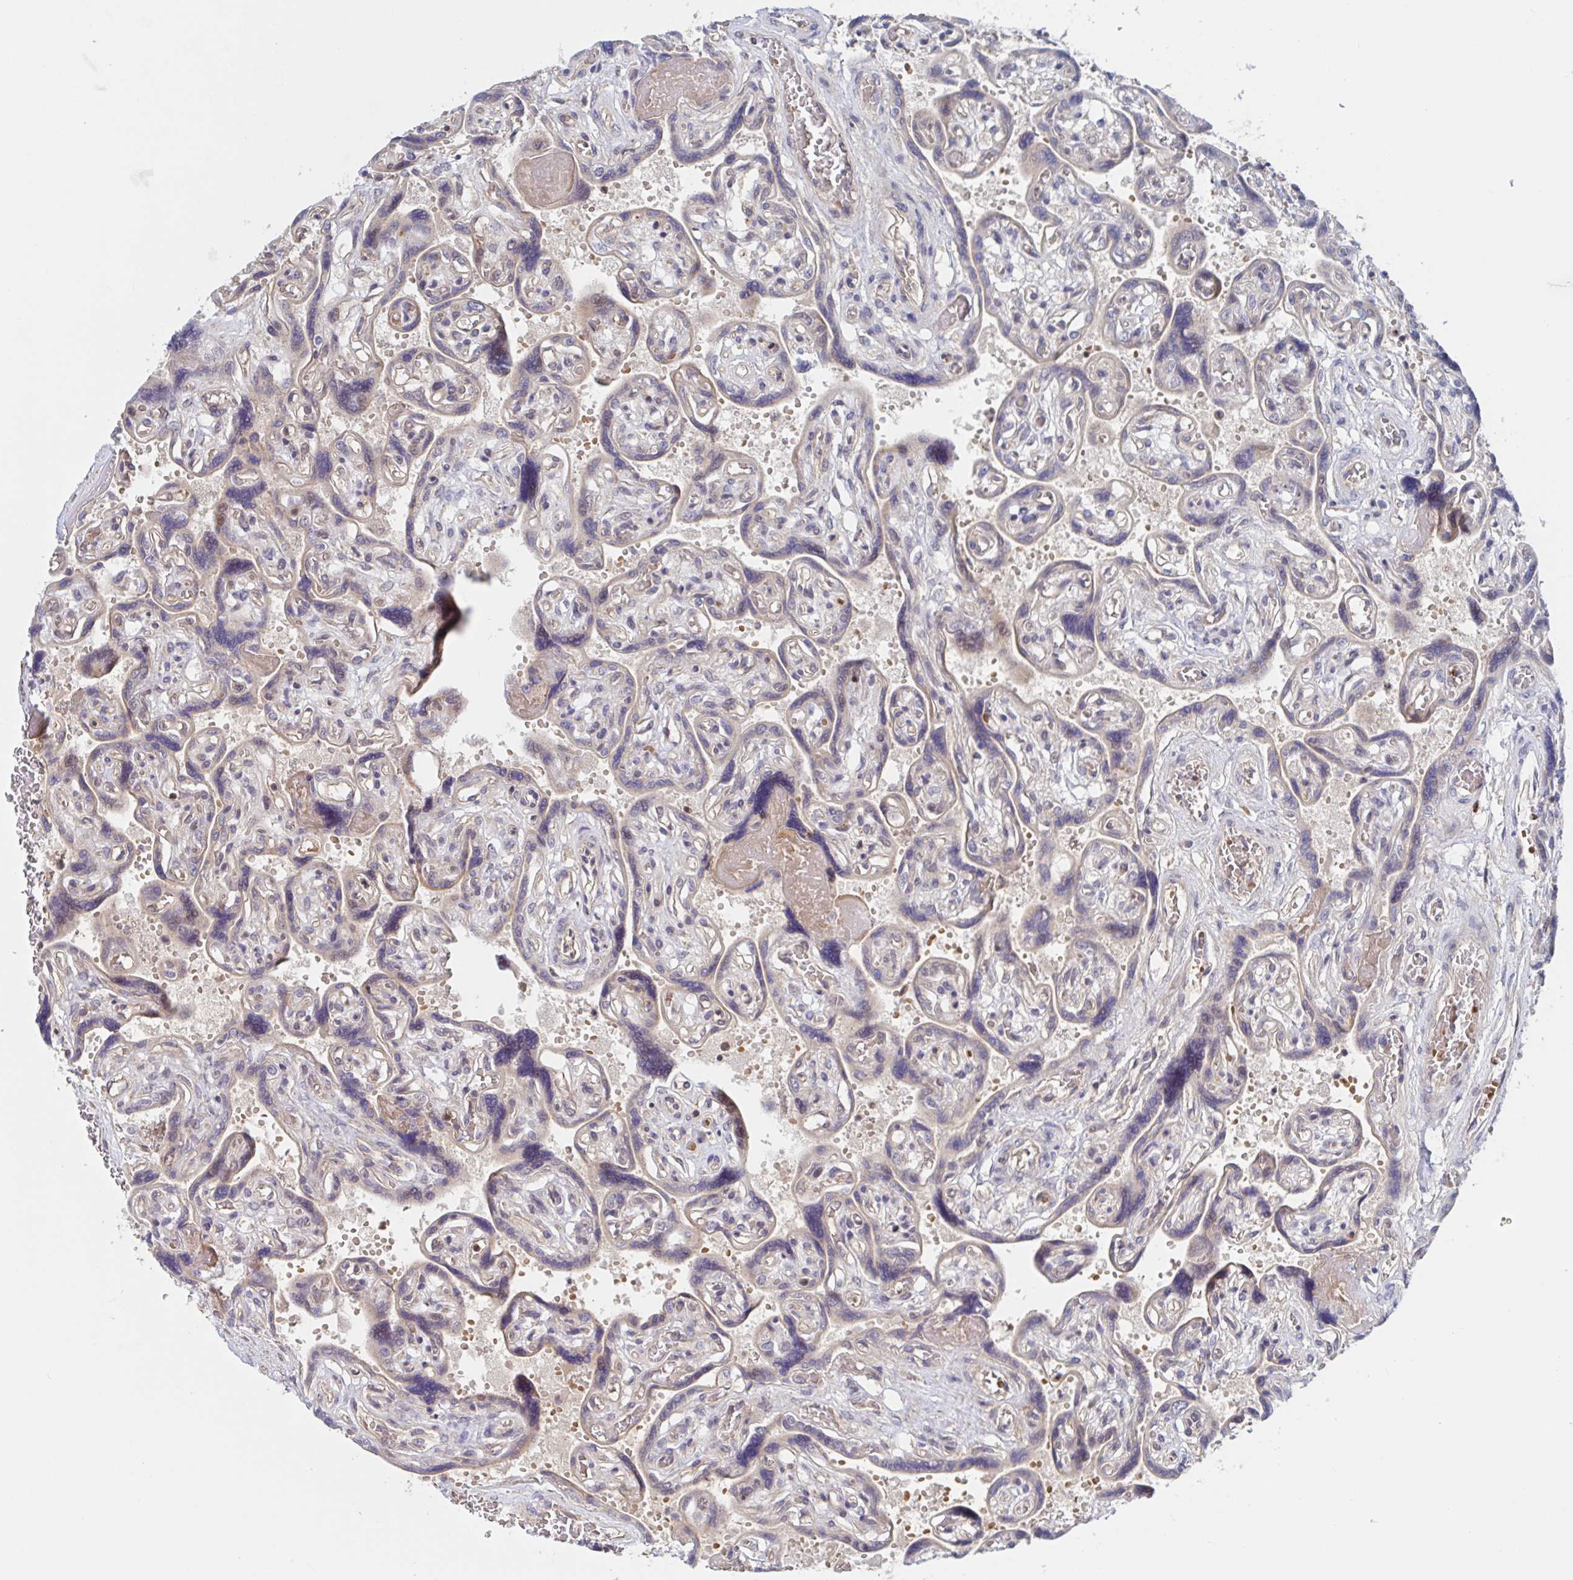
{"staining": {"intensity": "negative", "quantity": "none", "location": "none"}, "tissue": "placenta", "cell_type": "Decidual cells", "image_type": "normal", "snomed": [{"axis": "morphology", "description": "Normal tissue, NOS"}, {"axis": "topography", "description": "Placenta"}], "caption": "High power microscopy histopathology image of an immunohistochemistry histopathology image of unremarkable placenta, revealing no significant positivity in decidual cells. (DAB immunohistochemistry (IHC) with hematoxylin counter stain).", "gene": "DHRS12", "patient": {"sex": "female", "age": 32}}